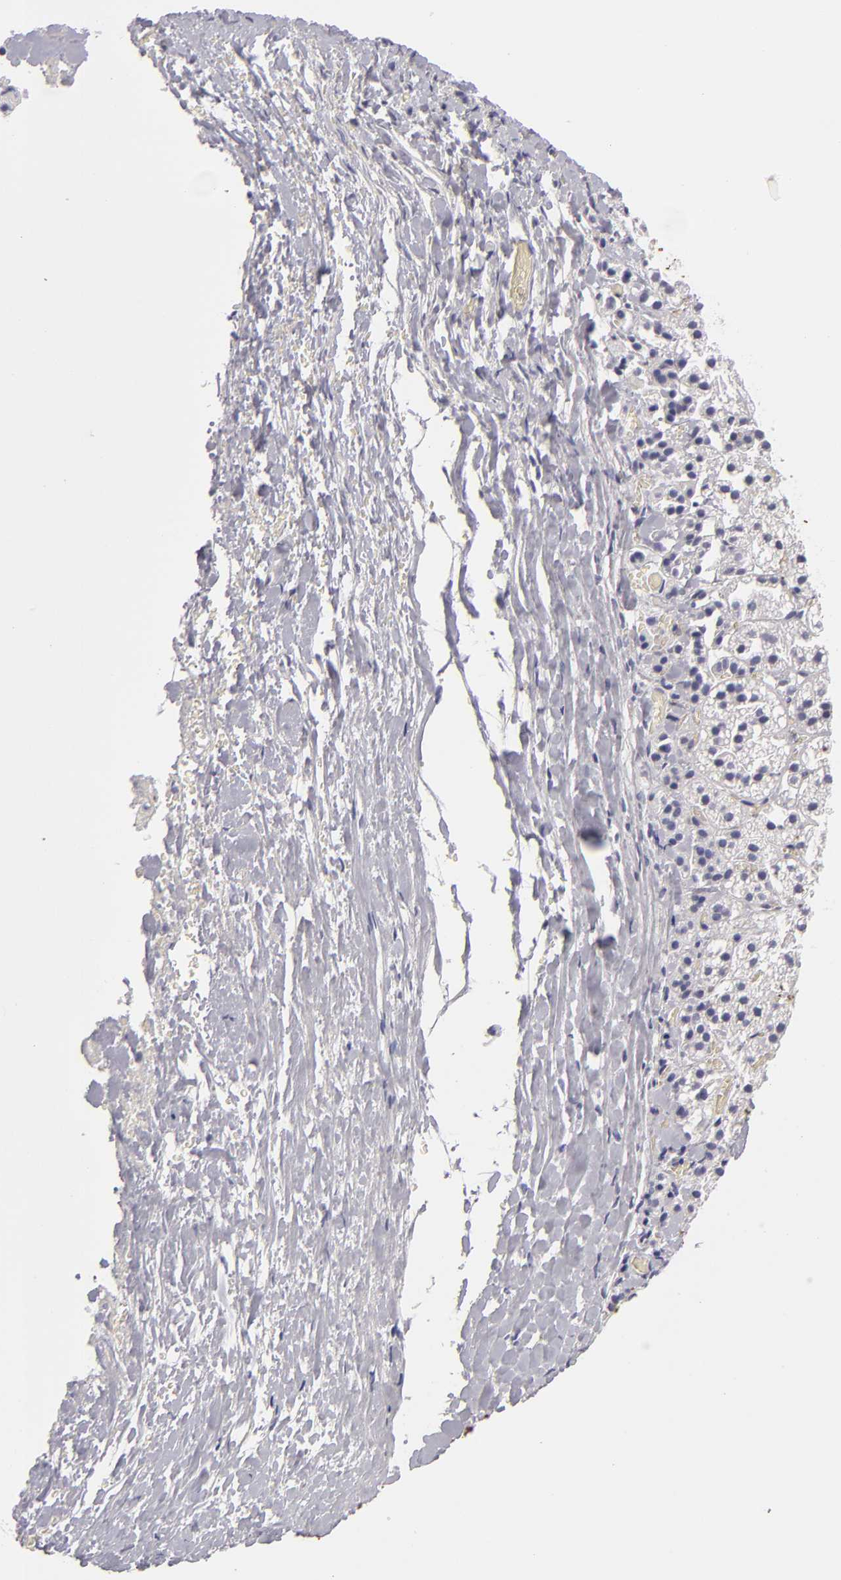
{"staining": {"intensity": "negative", "quantity": "none", "location": "none"}, "tissue": "adrenal gland", "cell_type": "Glandular cells", "image_type": "normal", "snomed": [{"axis": "morphology", "description": "Normal tissue, NOS"}, {"axis": "topography", "description": "Adrenal gland"}], "caption": "Immunohistochemistry image of benign adrenal gland: adrenal gland stained with DAB reveals no significant protein positivity in glandular cells.", "gene": "TNNC1", "patient": {"sex": "female", "age": 44}}